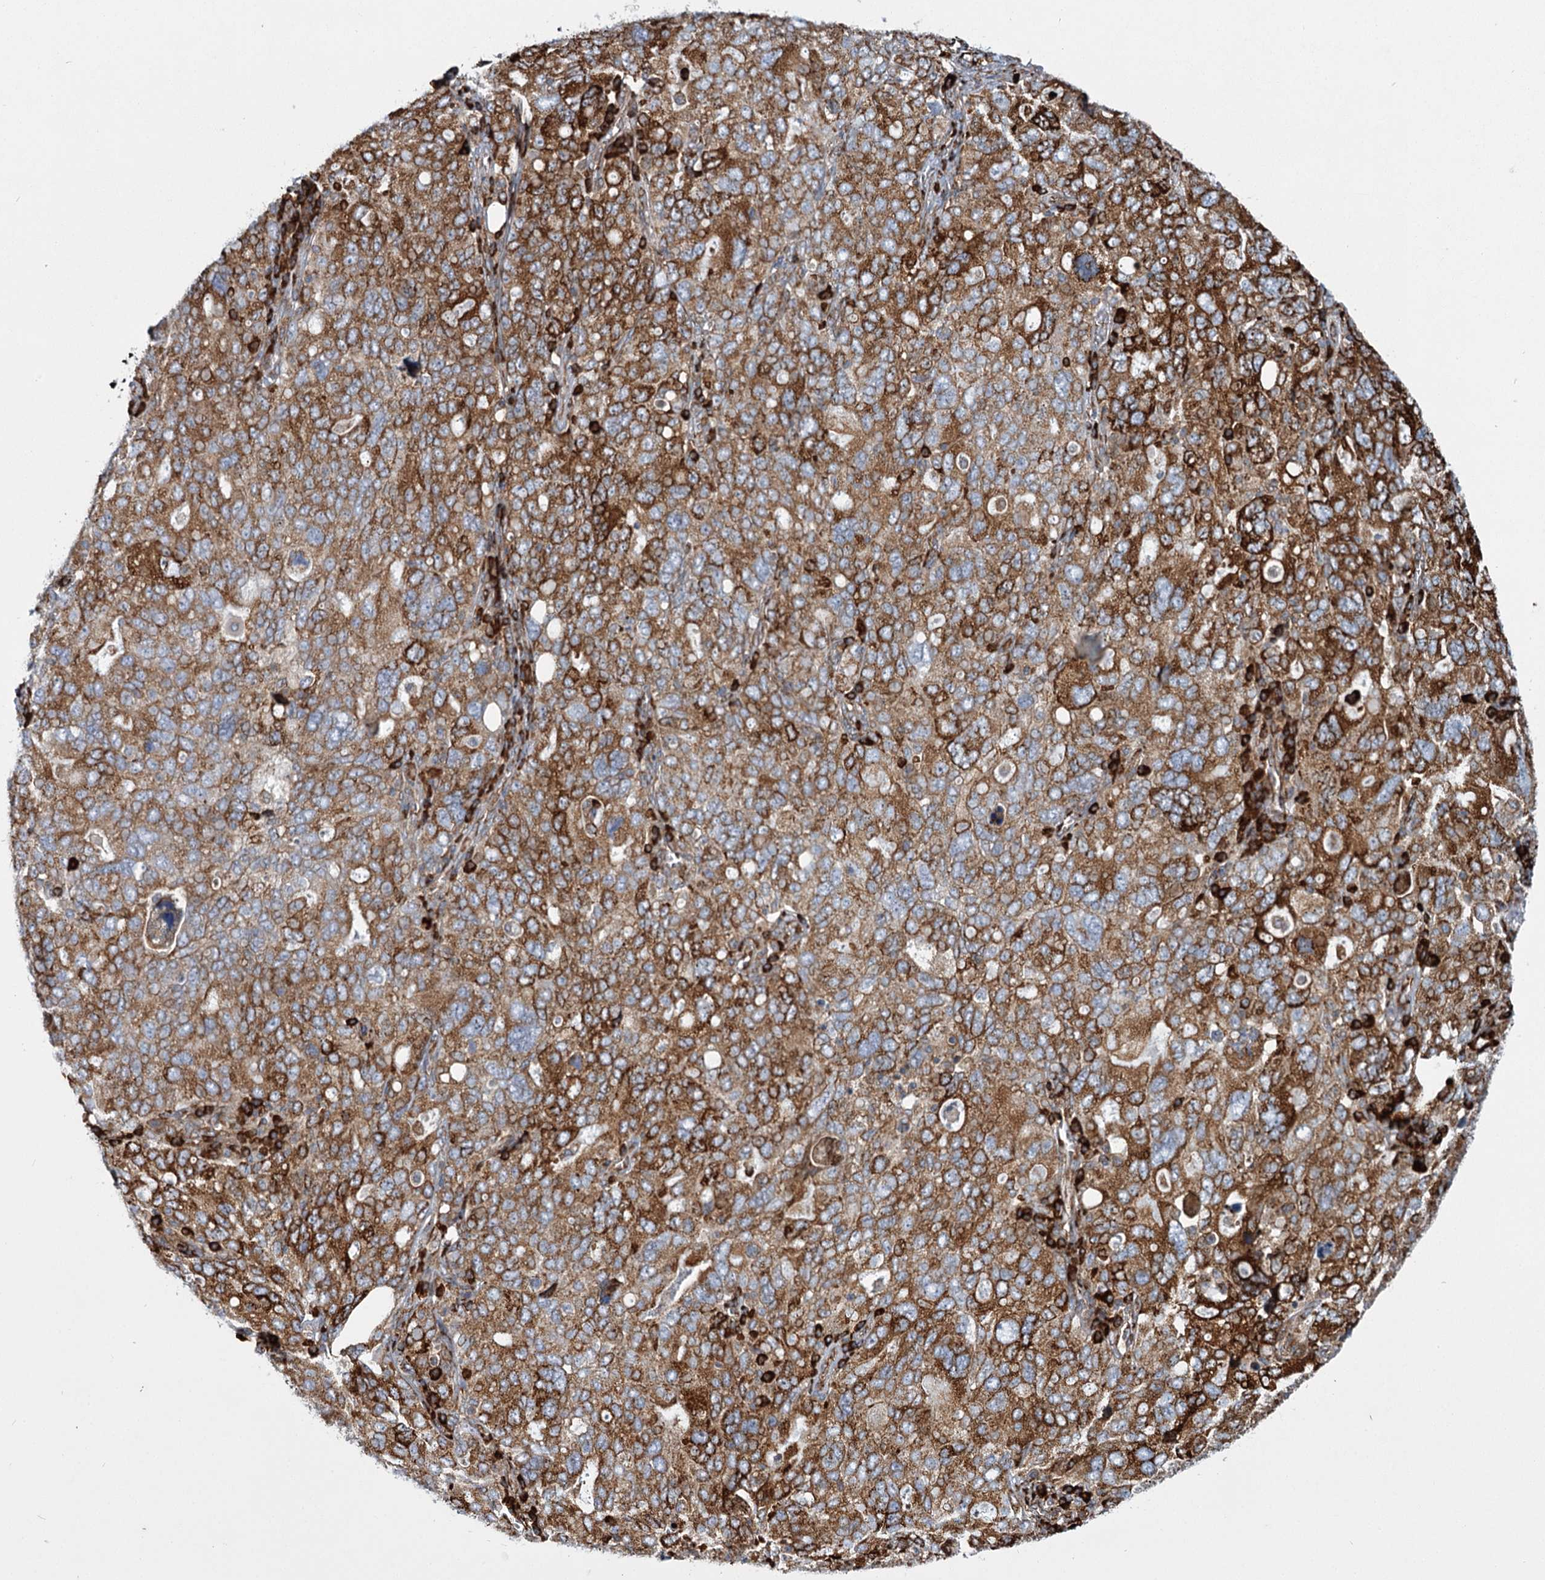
{"staining": {"intensity": "strong", "quantity": ">75%", "location": "cytoplasmic/membranous"}, "tissue": "ovarian cancer", "cell_type": "Tumor cells", "image_type": "cancer", "snomed": [{"axis": "morphology", "description": "Carcinoma, endometroid"}, {"axis": "topography", "description": "Ovary"}], "caption": "This image exhibits immunohistochemistry staining of human endometroid carcinoma (ovarian), with high strong cytoplasmic/membranous expression in about >75% of tumor cells.", "gene": "POGLUT1", "patient": {"sex": "female", "age": 62}}